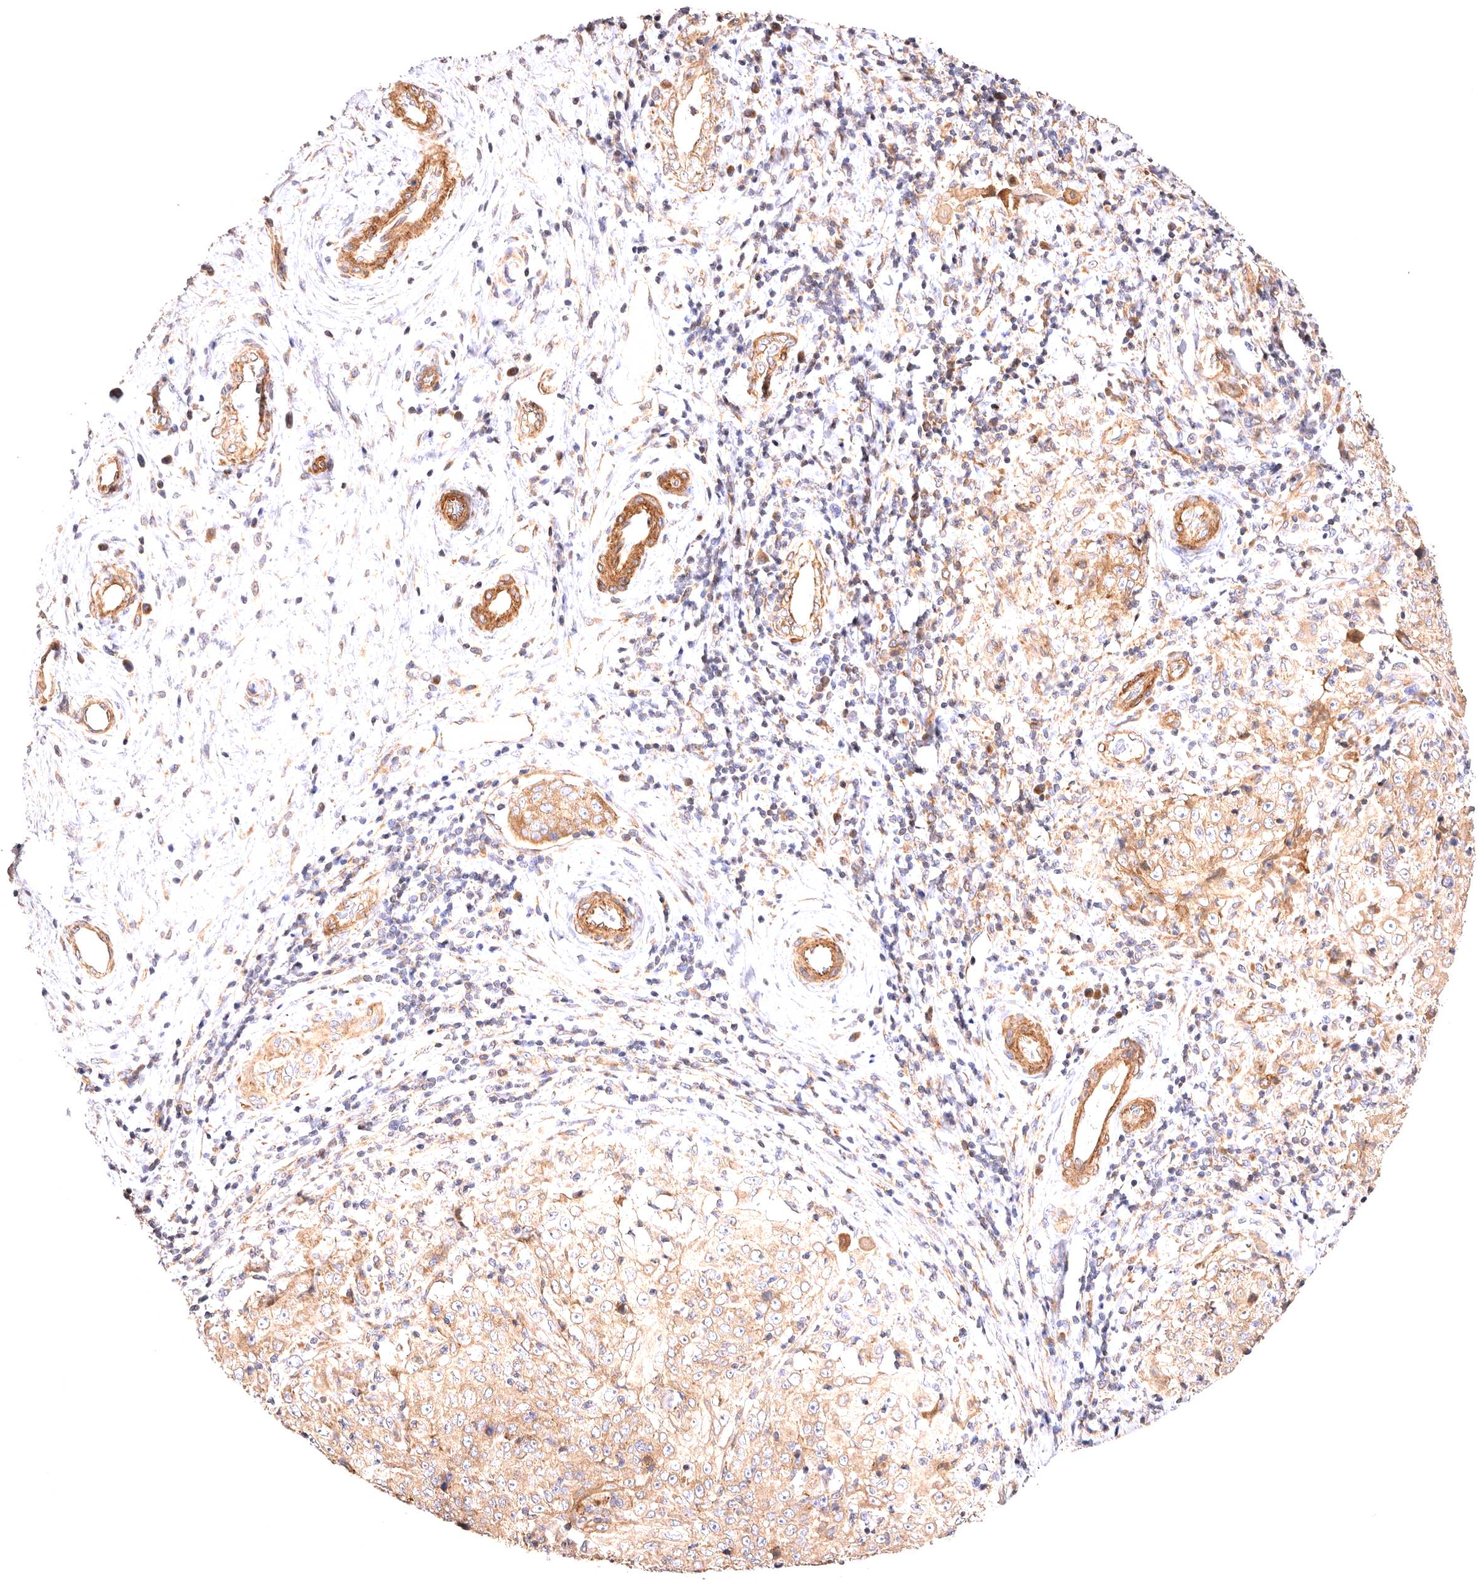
{"staining": {"intensity": "weak", "quantity": ">75%", "location": "cytoplasmic/membranous"}, "tissue": "cervical cancer", "cell_type": "Tumor cells", "image_type": "cancer", "snomed": [{"axis": "morphology", "description": "Squamous cell carcinoma, NOS"}, {"axis": "topography", "description": "Cervix"}], "caption": "High-power microscopy captured an IHC photomicrograph of cervical cancer, revealing weak cytoplasmic/membranous staining in about >75% of tumor cells.", "gene": "VPS45", "patient": {"sex": "female", "age": 48}}